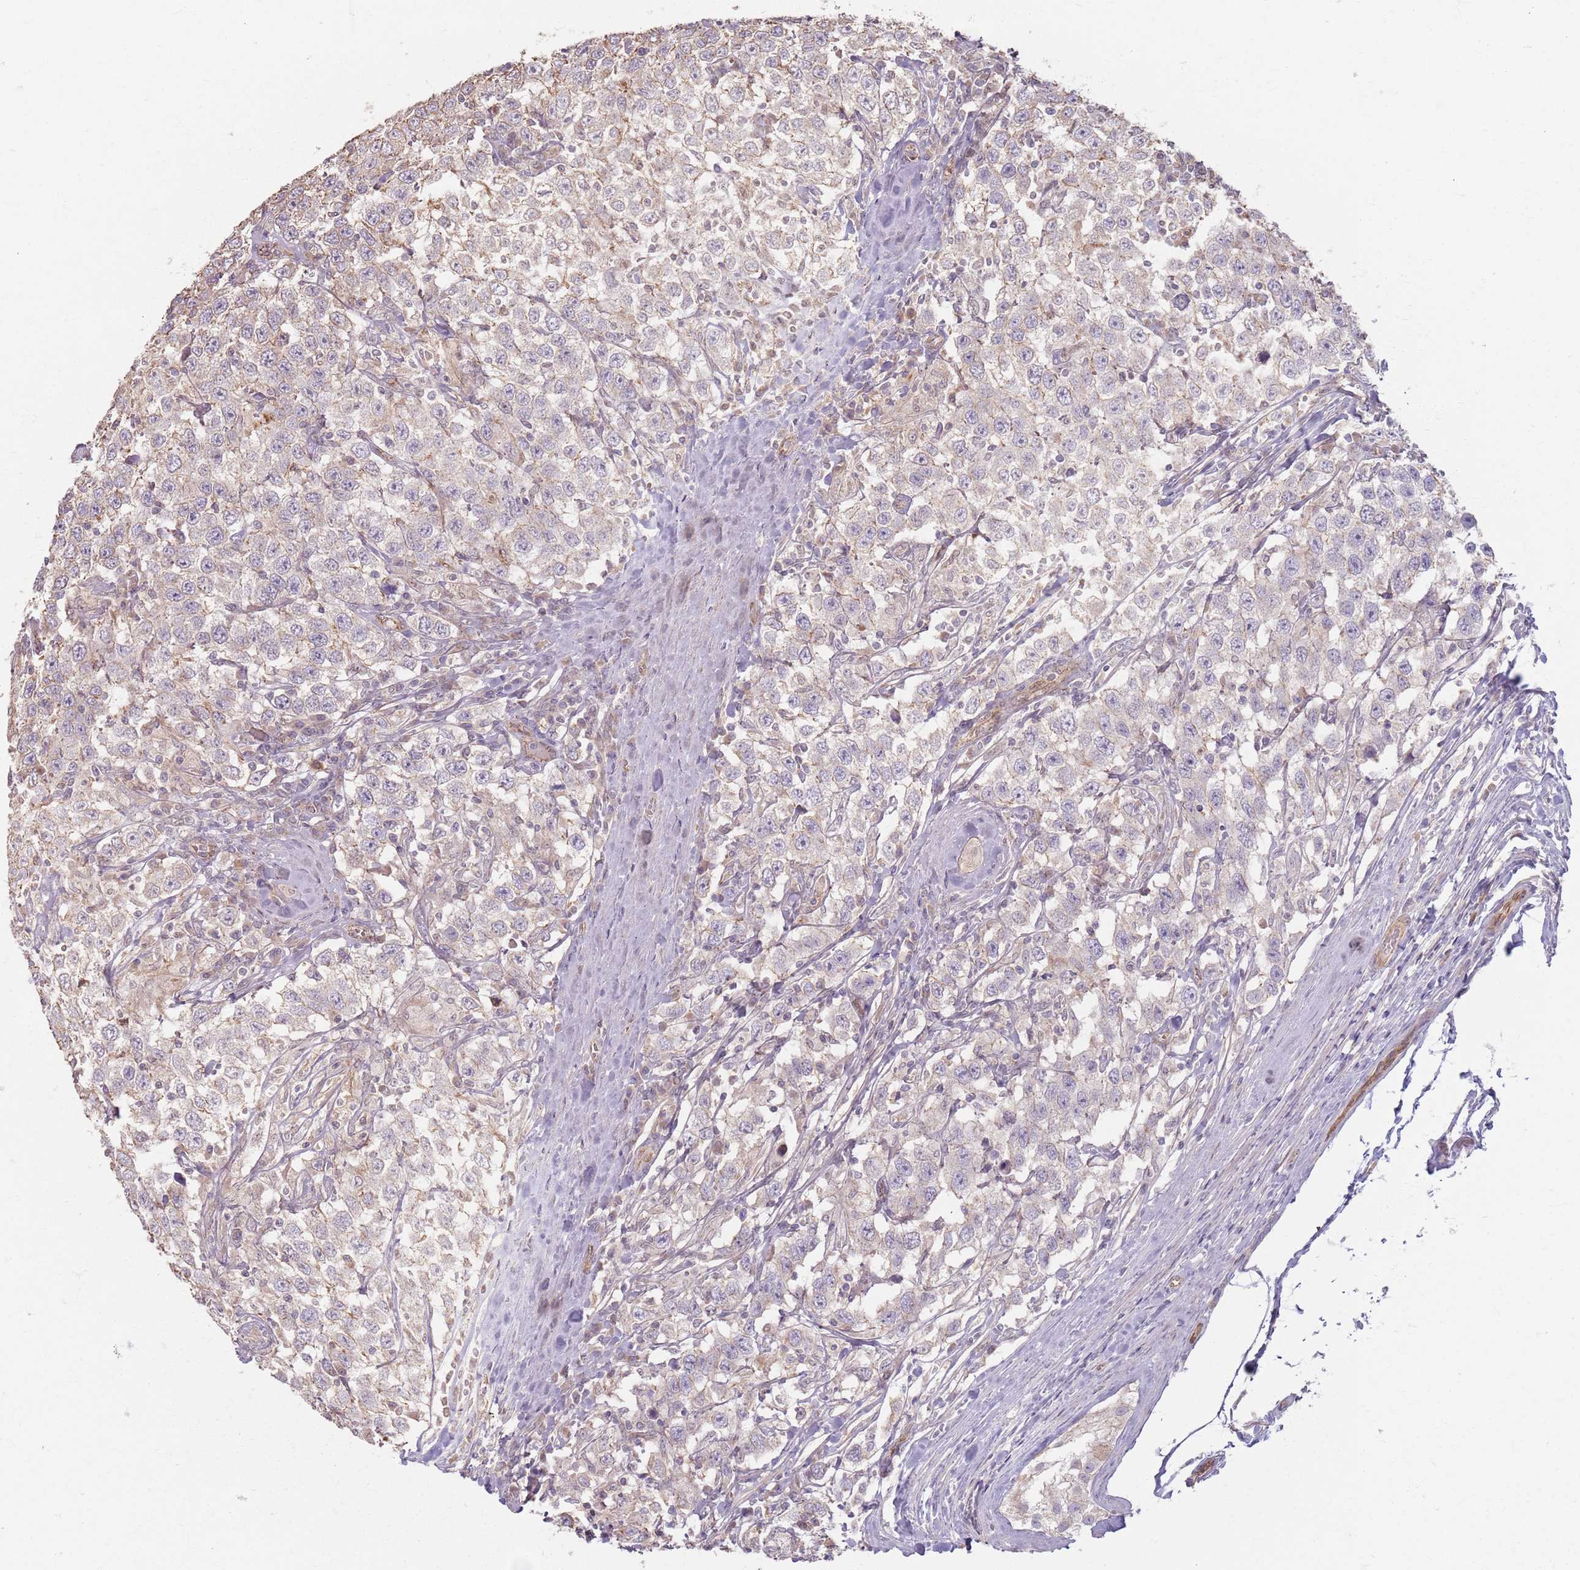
{"staining": {"intensity": "negative", "quantity": "none", "location": "none"}, "tissue": "testis cancer", "cell_type": "Tumor cells", "image_type": "cancer", "snomed": [{"axis": "morphology", "description": "Seminoma, NOS"}, {"axis": "topography", "description": "Testis"}], "caption": "Immunohistochemistry (IHC) image of testis cancer (seminoma) stained for a protein (brown), which reveals no expression in tumor cells.", "gene": "KCNA5", "patient": {"sex": "male", "age": 41}}